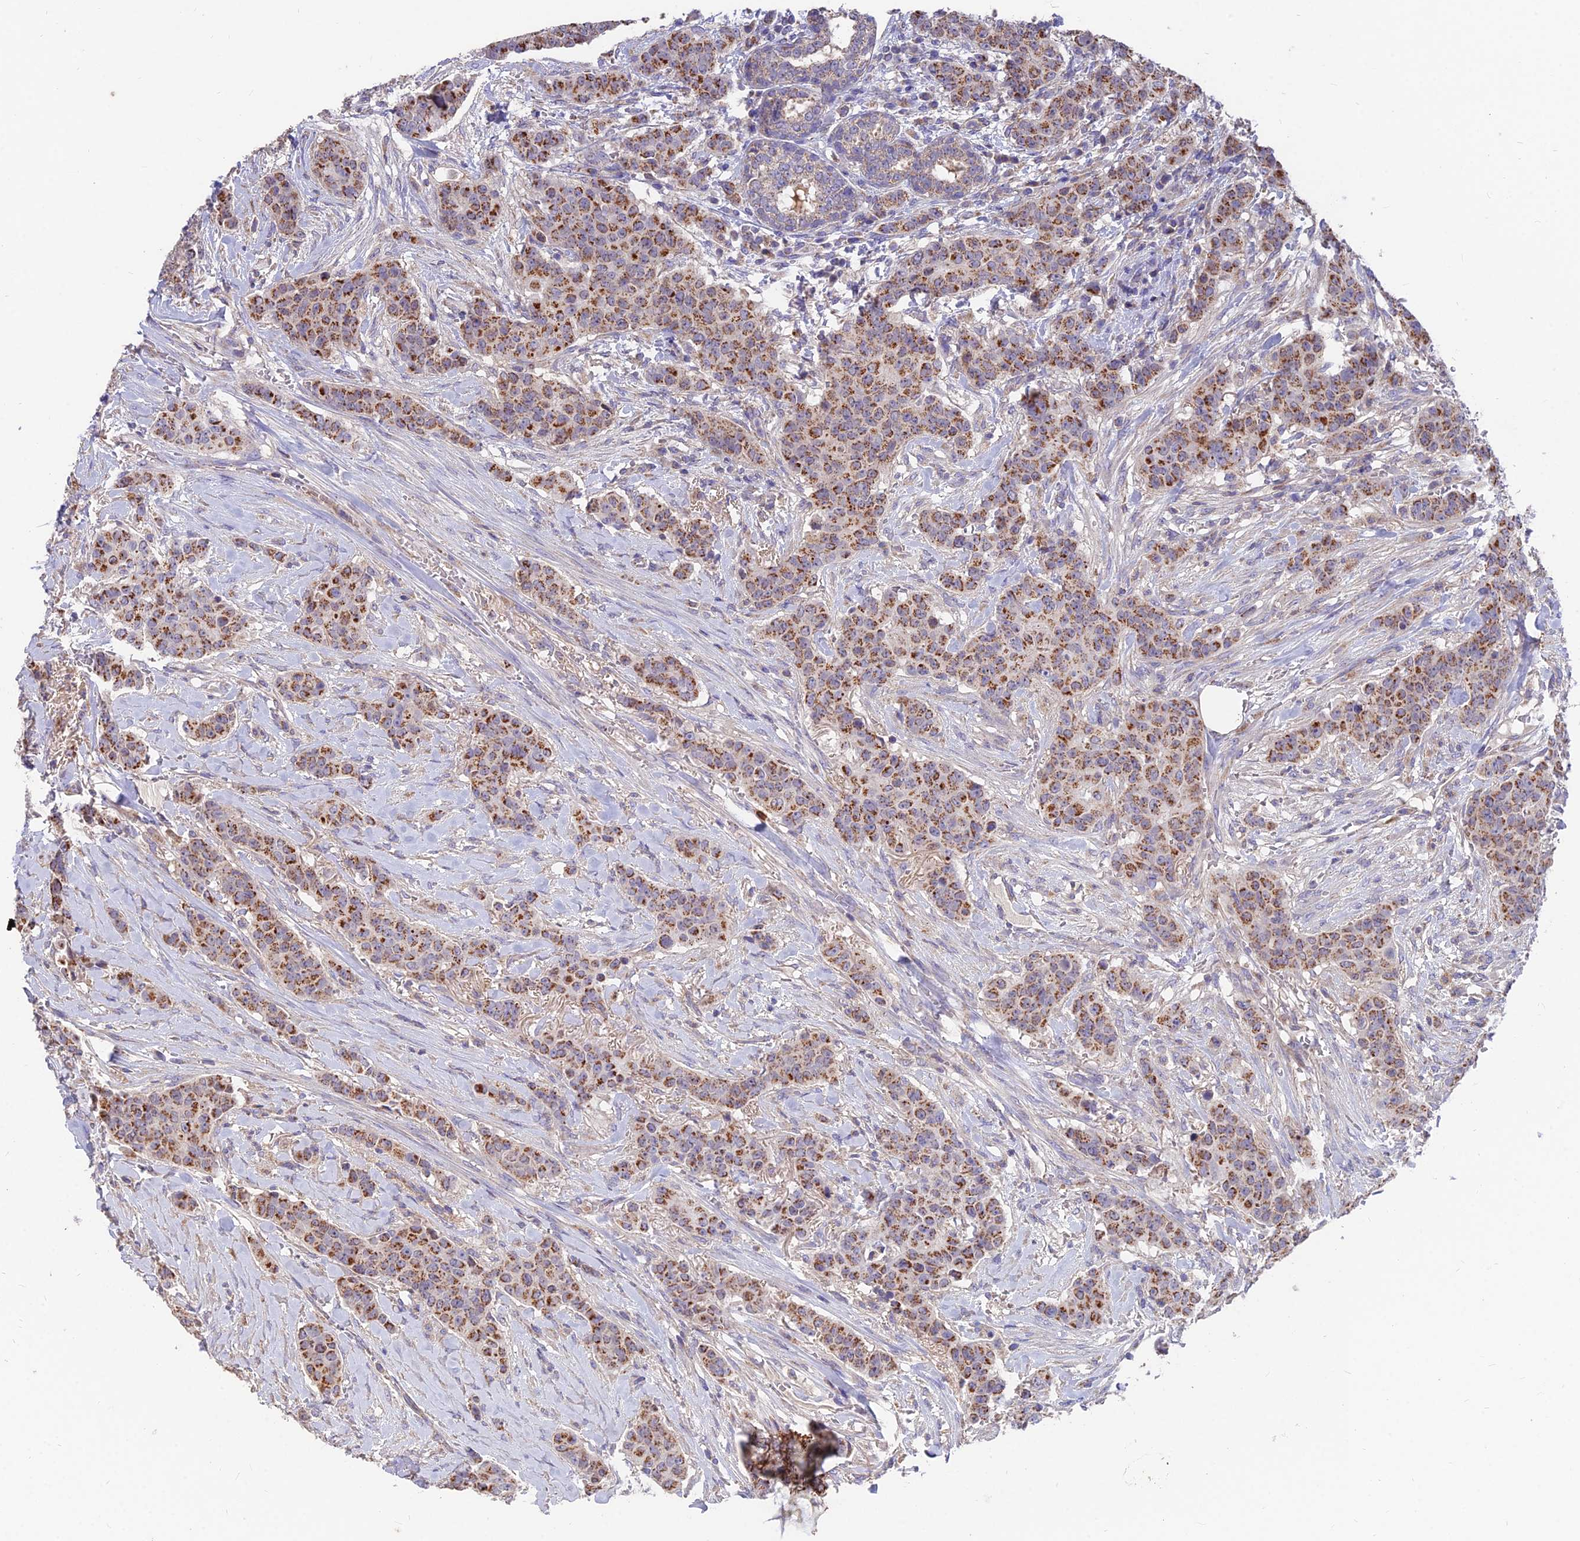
{"staining": {"intensity": "strong", "quantity": ">75%", "location": "cytoplasmic/membranous"}, "tissue": "breast cancer", "cell_type": "Tumor cells", "image_type": "cancer", "snomed": [{"axis": "morphology", "description": "Duct carcinoma"}, {"axis": "topography", "description": "Breast"}], "caption": "A high-resolution image shows immunohistochemistry (IHC) staining of breast cancer, which exhibits strong cytoplasmic/membranous expression in about >75% of tumor cells.", "gene": "IFT22", "patient": {"sex": "female", "age": 40}}